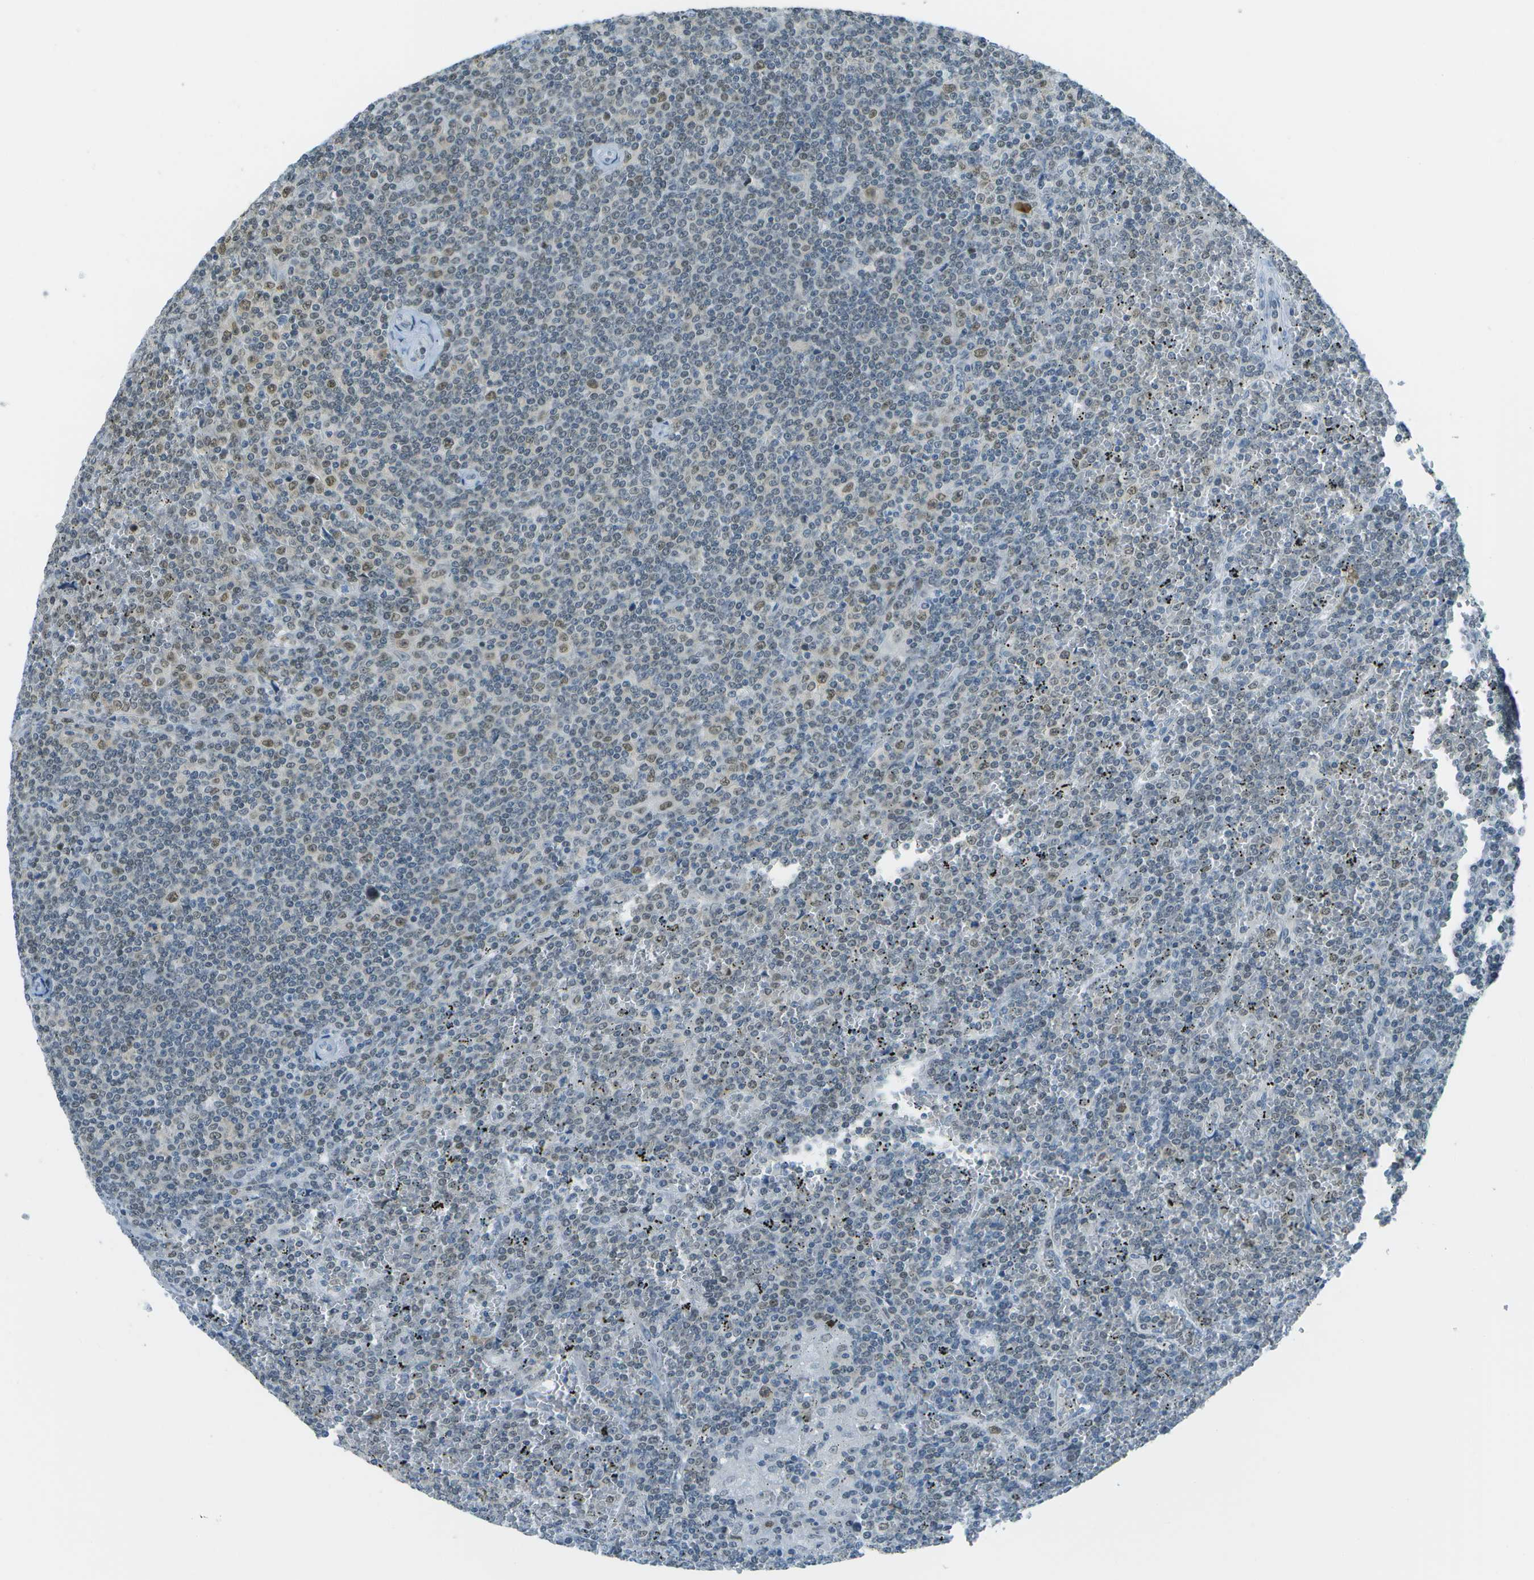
{"staining": {"intensity": "moderate", "quantity": "<25%", "location": "nuclear"}, "tissue": "lymphoma", "cell_type": "Tumor cells", "image_type": "cancer", "snomed": [{"axis": "morphology", "description": "Malignant lymphoma, non-Hodgkin's type, Low grade"}, {"axis": "topography", "description": "Spleen"}], "caption": "IHC (DAB) staining of lymphoma demonstrates moderate nuclear protein staining in about <25% of tumor cells.", "gene": "NEK11", "patient": {"sex": "female", "age": 19}}